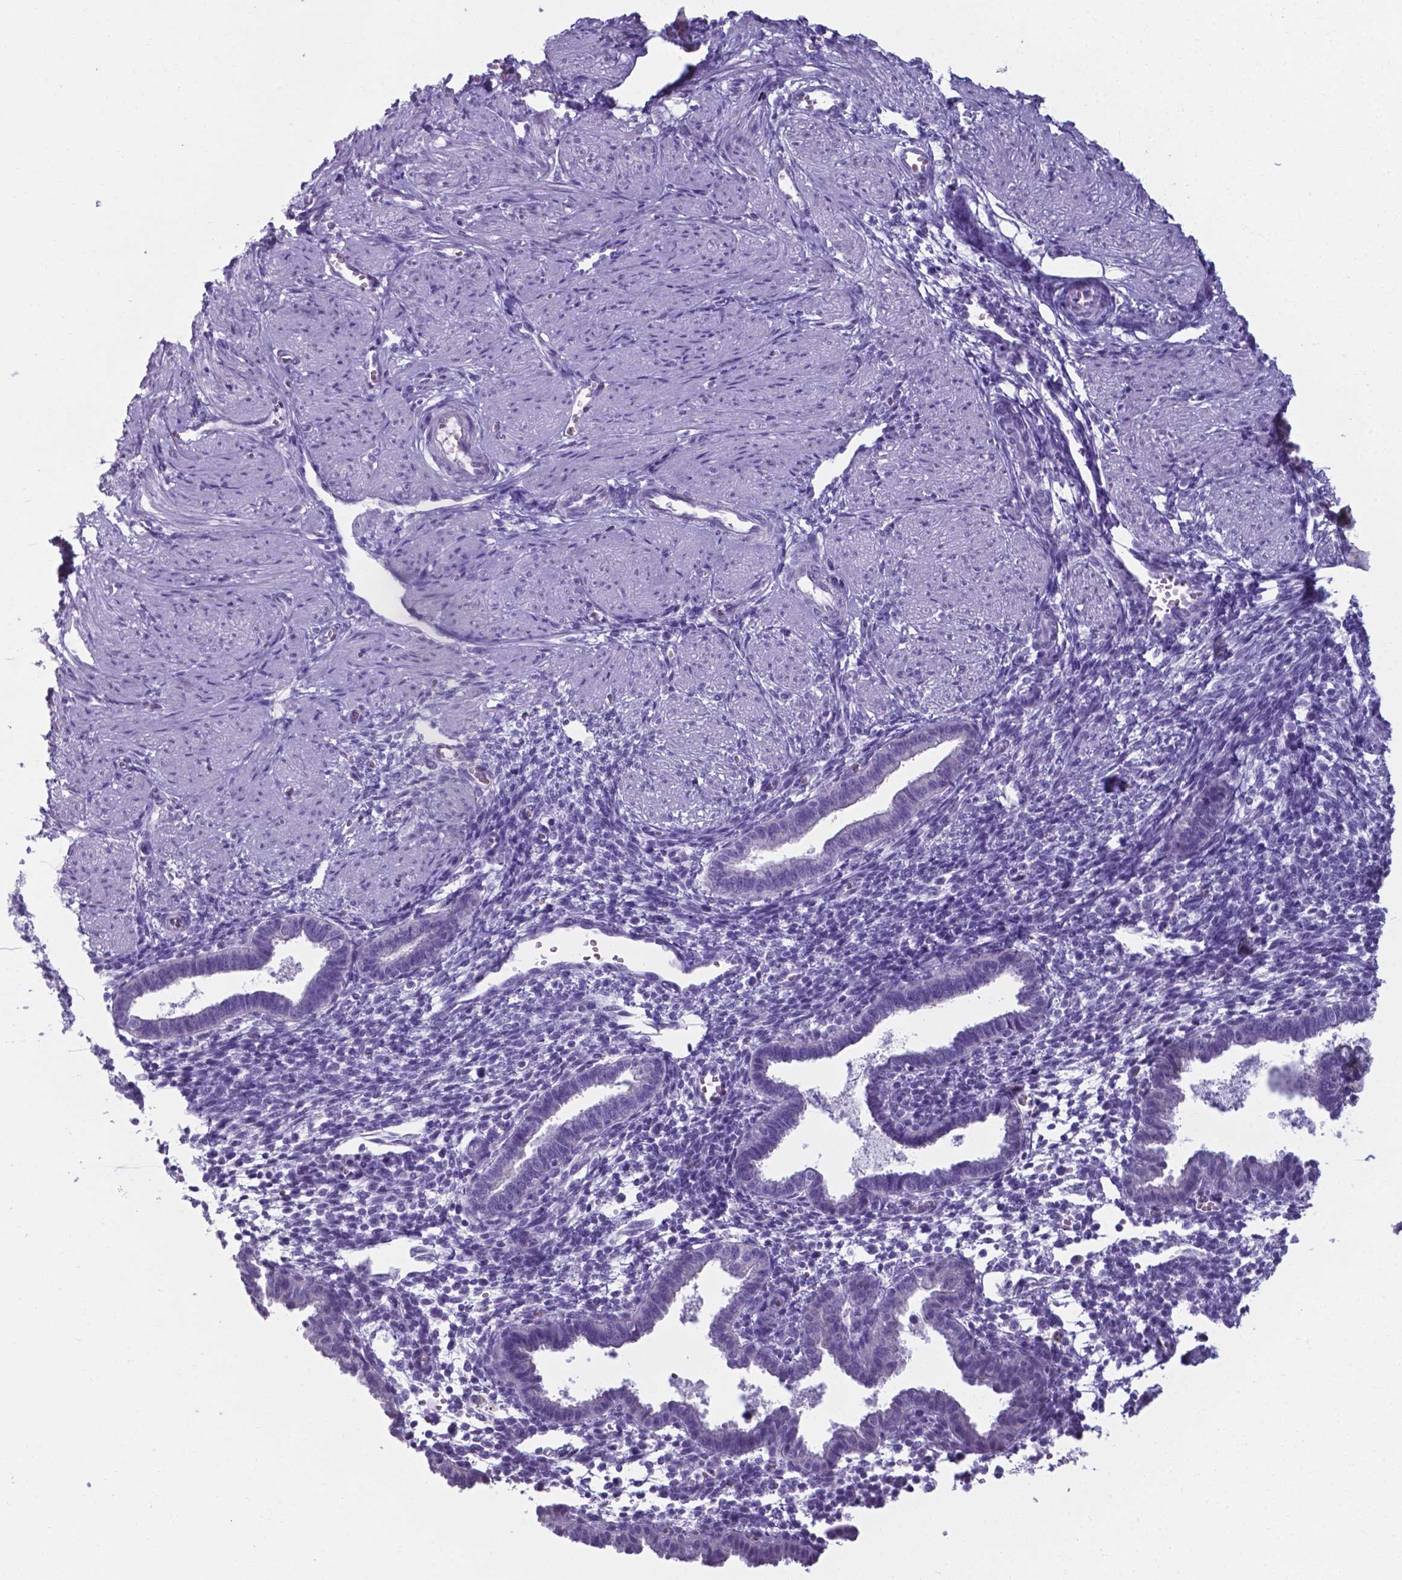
{"staining": {"intensity": "negative", "quantity": "none", "location": "none"}, "tissue": "endometrium", "cell_type": "Cells in endometrial stroma", "image_type": "normal", "snomed": [{"axis": "morphology", "description": "Normal tissue, NOS"}, {"axis": "topography", "description": "Endometrium"}], "caption": "Immunohistochemistry image of normal endometrium stained for a protein (brown), which displays no expression in cells in endometrial stroma.", "gene": "AP5B1", "patient": {"sex": "female", "age": 37}}